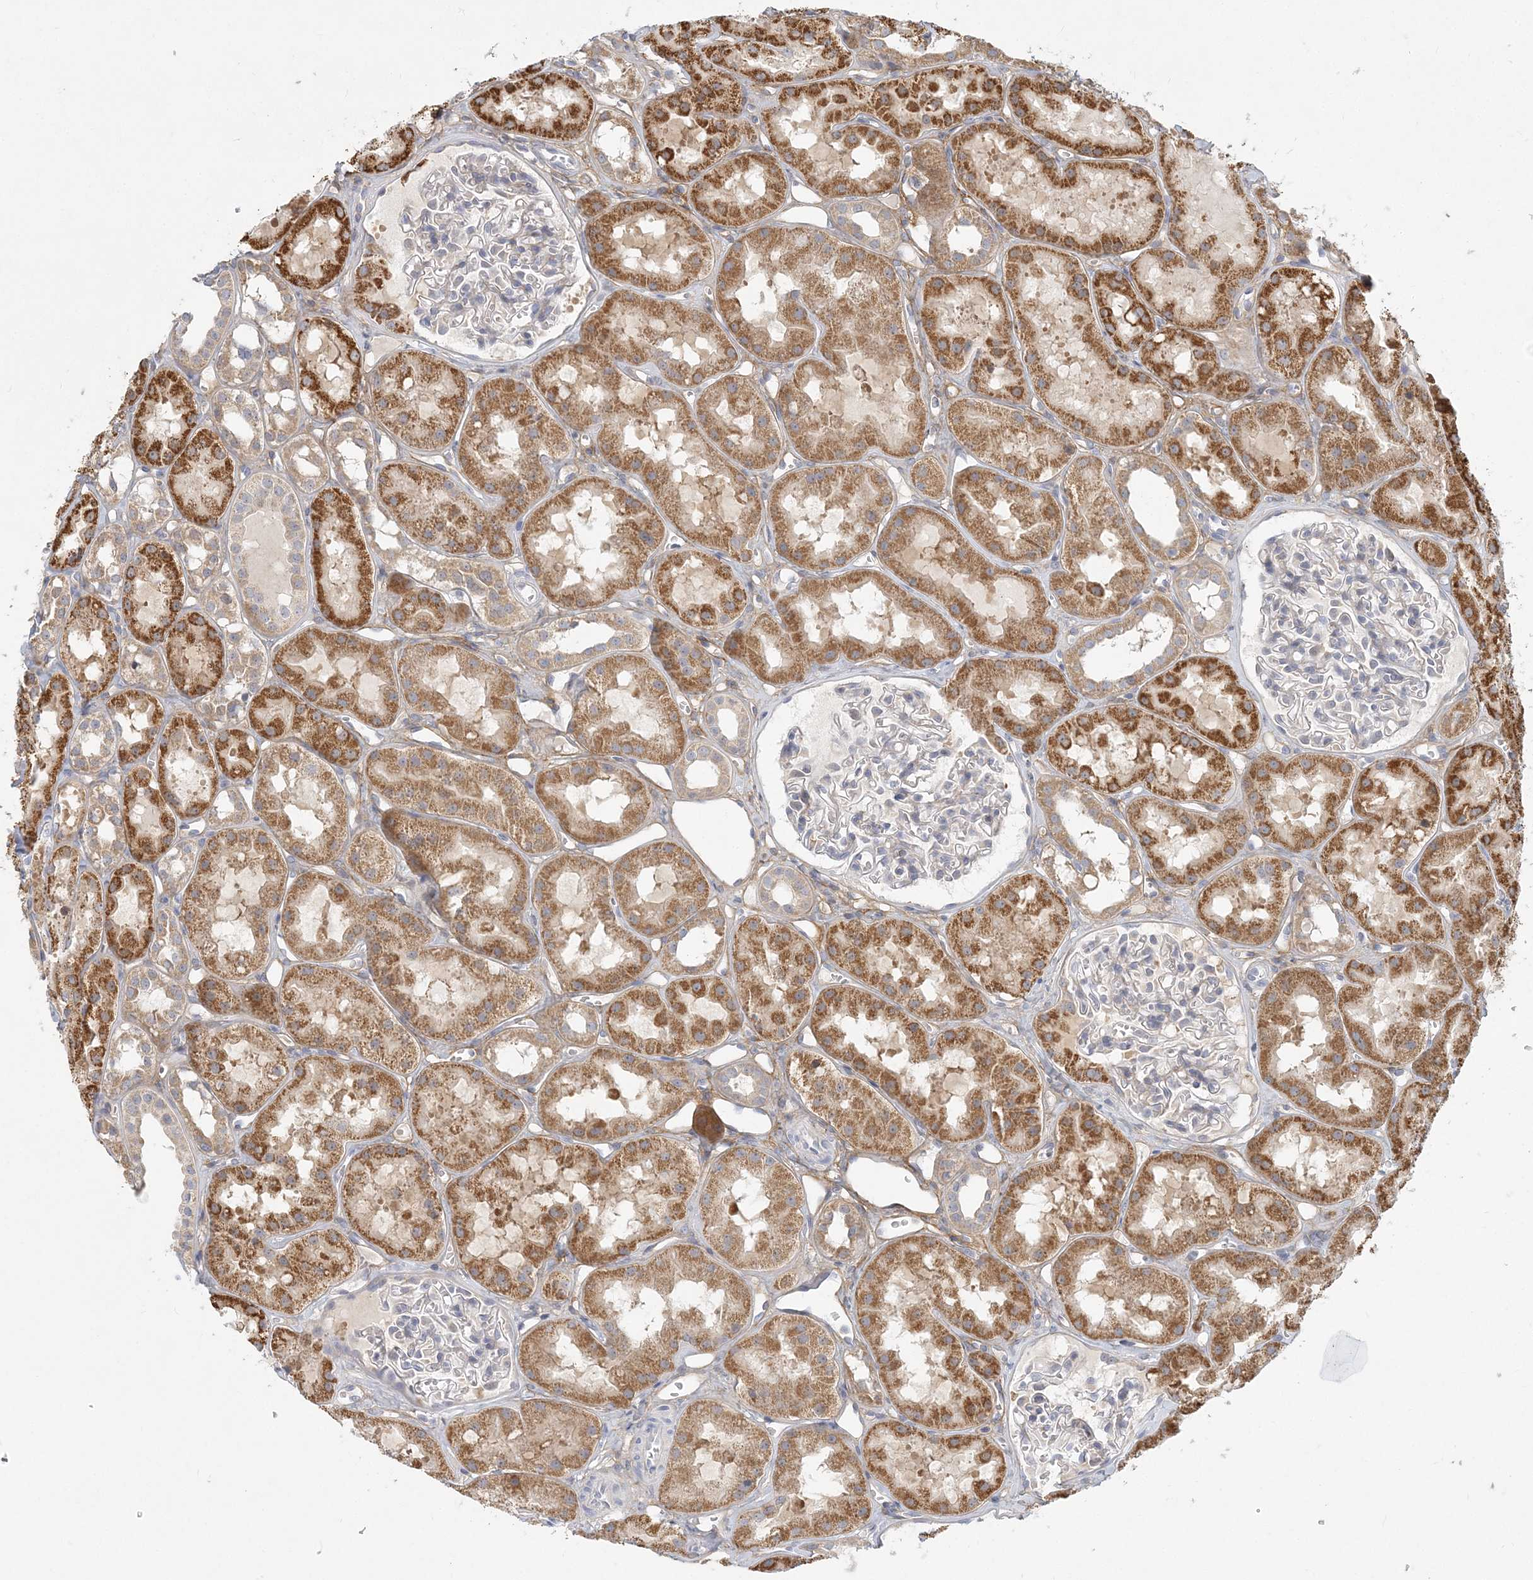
{"staining": {"intensity": "negative", "quantity": "none", "location": "none"}, "tissue": "kidney", "cell_type": "Cells in glomeruli", "image_type": "normal", "snomed": [{"axis": "morphology", "description": "Normal tissue, NOS"}, {"axis": "topography", "description": "Kidney"}], "caption": "A histopathology image of kidney stained for a protein exhibits no brown staining in cells in glomeruli.", "gene": "GMPPA", "patient": {"sex": "male", "age": 16}}